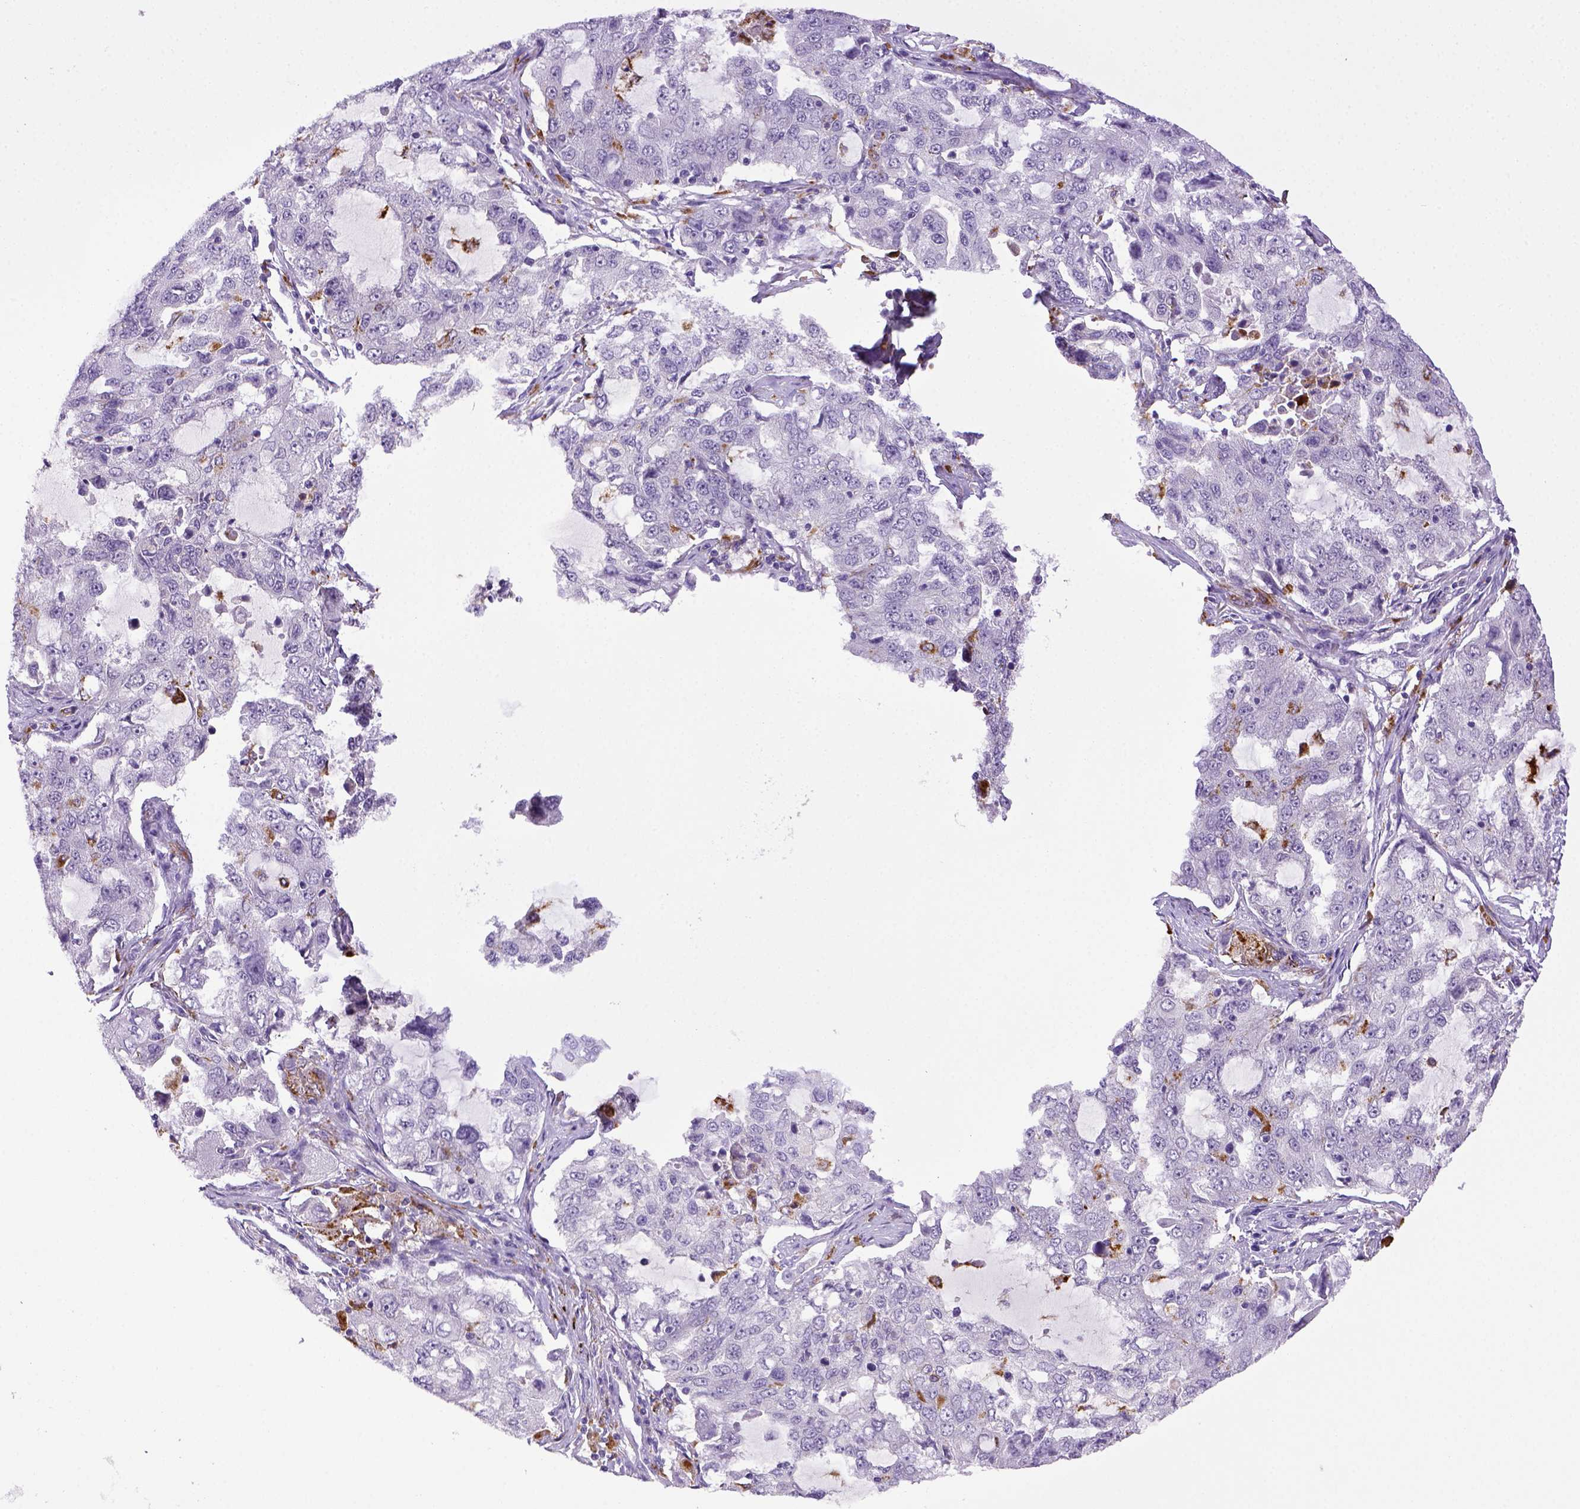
{"staining": {"intensity": "negative", "quantity": "none", "location": "none"}, "tissue": "lung cancer", "cell_type": "Tumor cells", "image_type": "cancer", "snomed": [{"axis": "morphology", "description": "Adenocarcinoma, NOS"}, {"axis": "topography", "description": "Lung"}], "caption": "The micrograph reveals no staining of tumor cells in adenocarcinoma (lung). Brightfield microscopy of immunohistochemistry (IHC) stained with DAB (3,3'-diaminobenzidine) (brown) and hematoxylin (blue), captured at high magnification.", "gene": "CD68", "patient": {"sex": "female", "age": 61}}